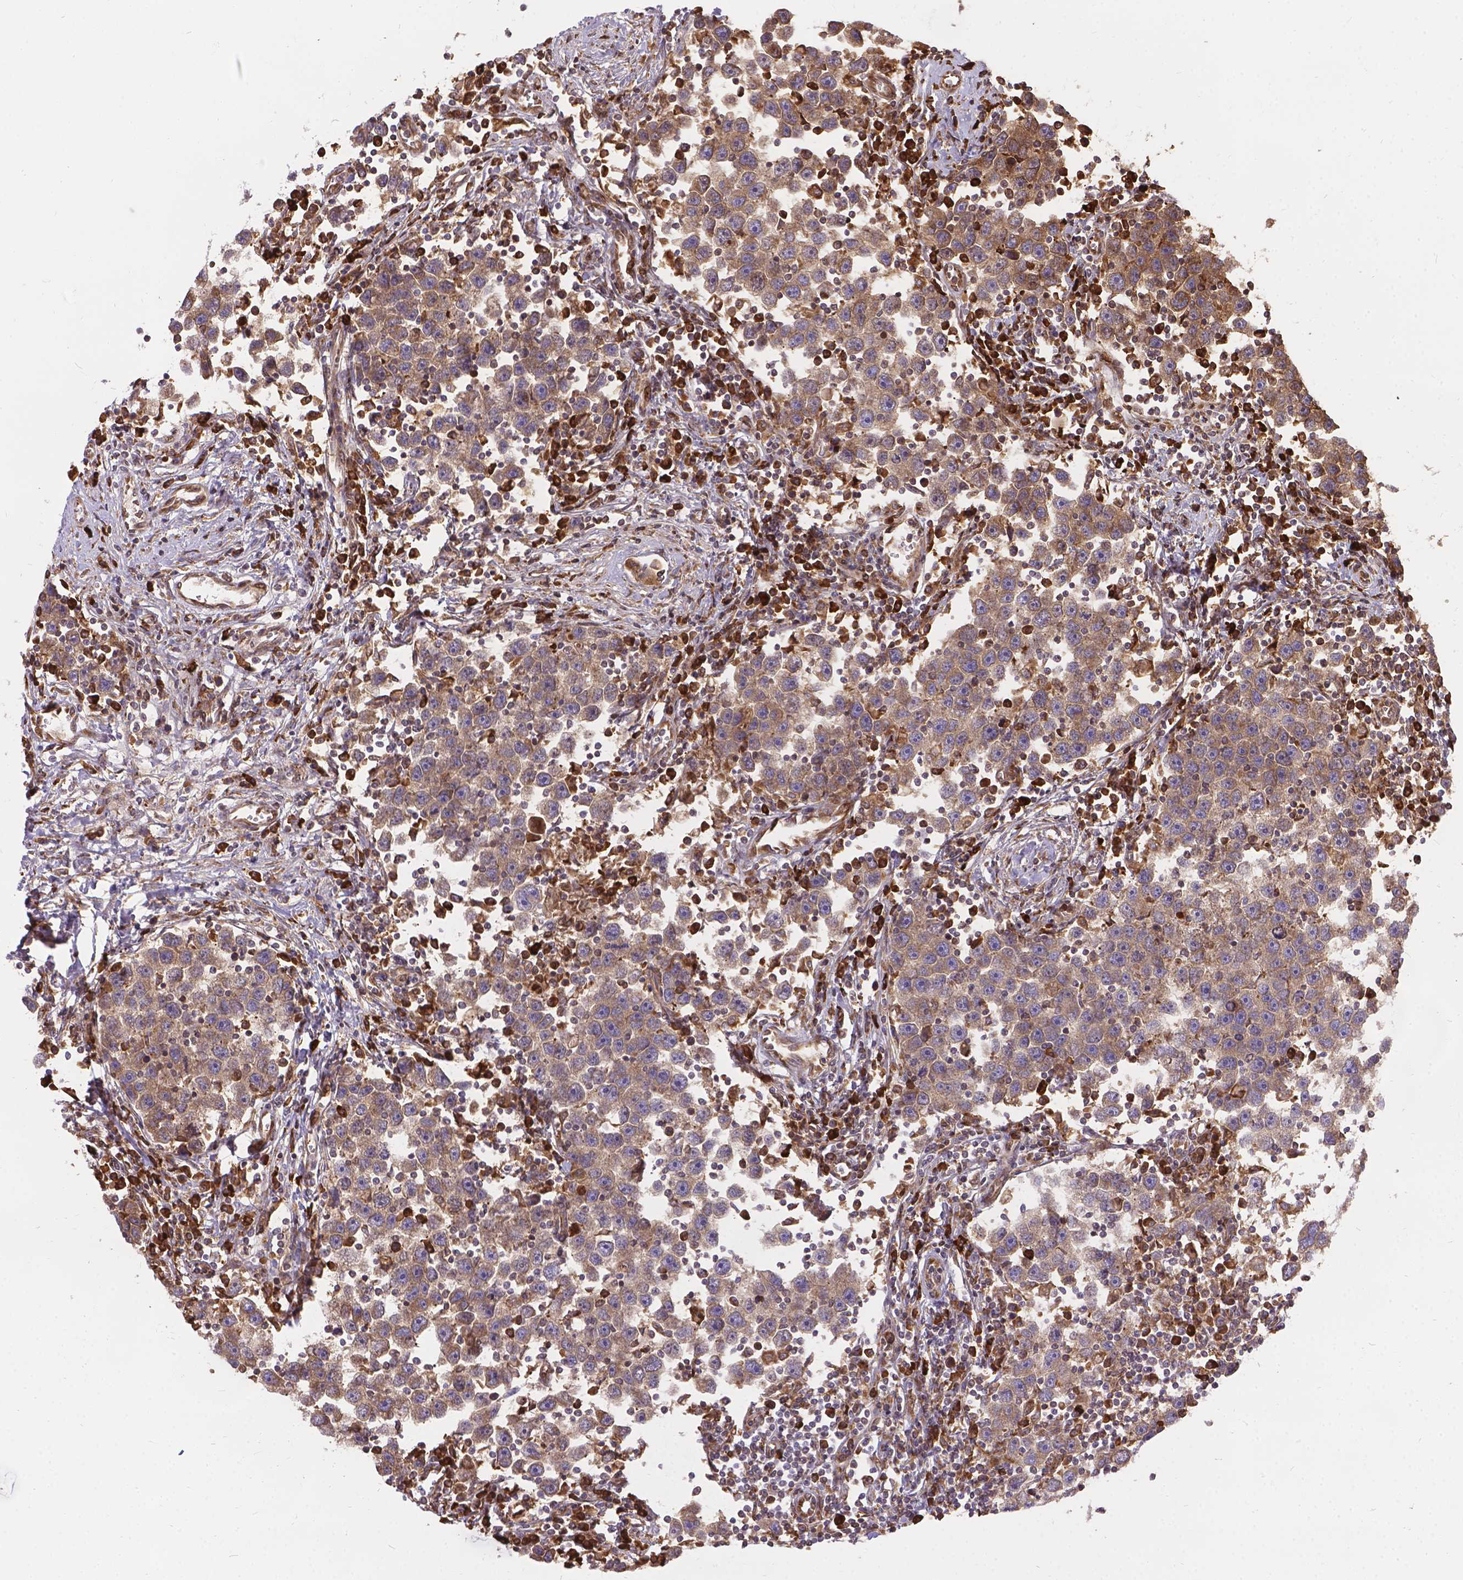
{"staining": {"intensity": "weak", "quantity": ">75%", "location": "cytoplasmic/membranous"}, "tissue": "testis cancer", "cell_type": "Tumor cells", "image_type": "cancer", "snomed": [{"axis": "morphology", "description": "Seminoma, NOS"}, {"axis": "topography", "description": "Testis"}], "caption": "DAB immunohistochemical staining of human testis cancer demonstrates weak cytoplasmic/membranous protein staining in approximately >75% of tumor cells.", "gene": "DENND6A", "patient": {"sex": "male", "age": 30}}